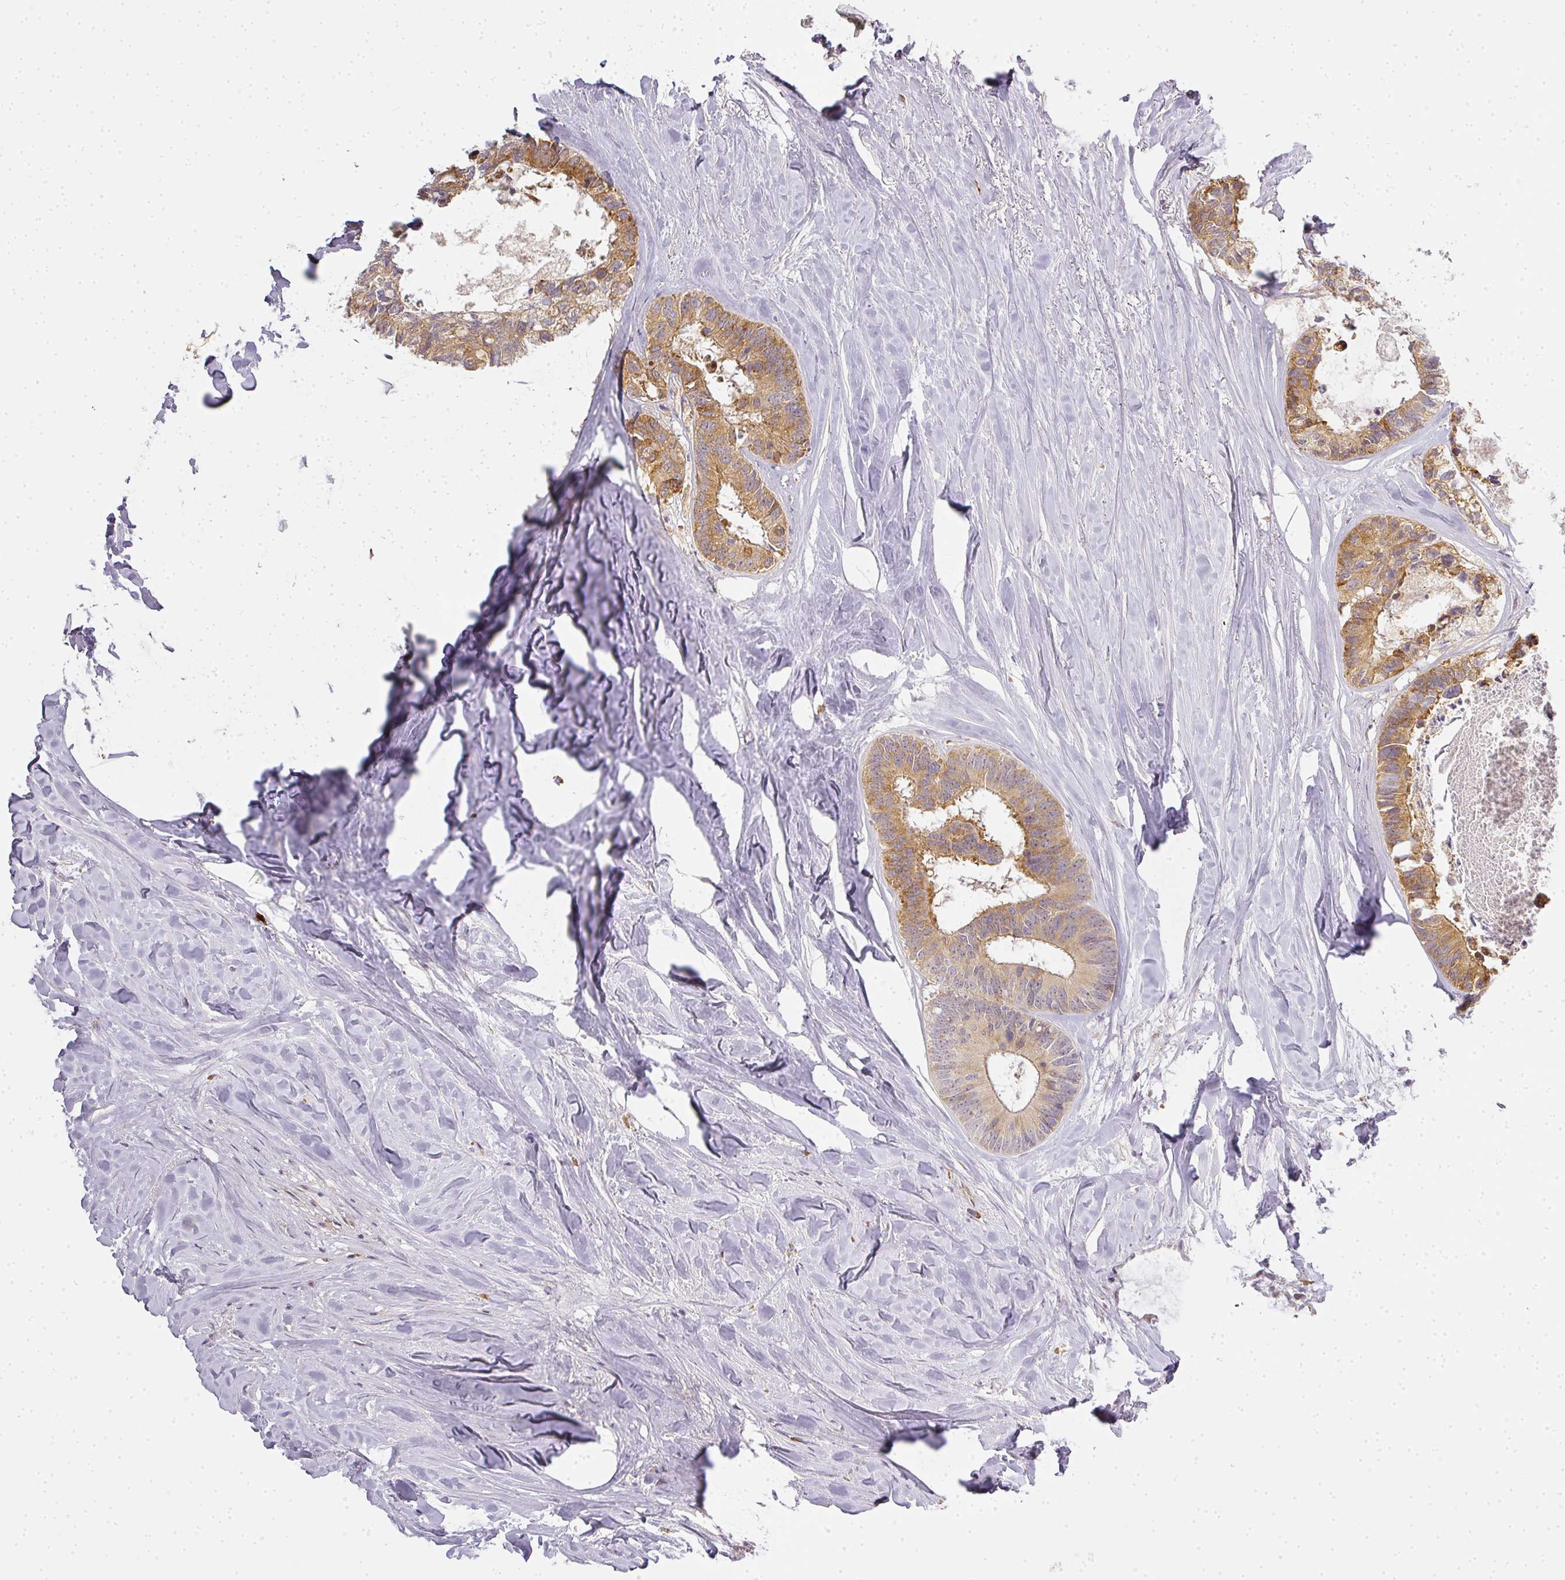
{"staining": {"intensity": "moderate", "quantity": ">75%", "location": "cytoplasmic/membranous"}, "tissue": "colorectal cancer", "cell_type": "Tumor cells", "image_type": "cancer", "snomed": [{"axis": "morphology", "description": "Adenocarcinoma, NOS"}, {"axis": "topography", "description": "Colon"}, {"axis": "topography", "description": "Rectum"}], "caption": "The immunohistochemical stain labels moderate cytoplasmic/membranous staining in tumor cells of colorectal adenocarcinoma tissue. (Brightfield microscopy of DAB IHC at high magnification).", "gene": "MED19", "patient": {"sex": "male", "age": 57}}